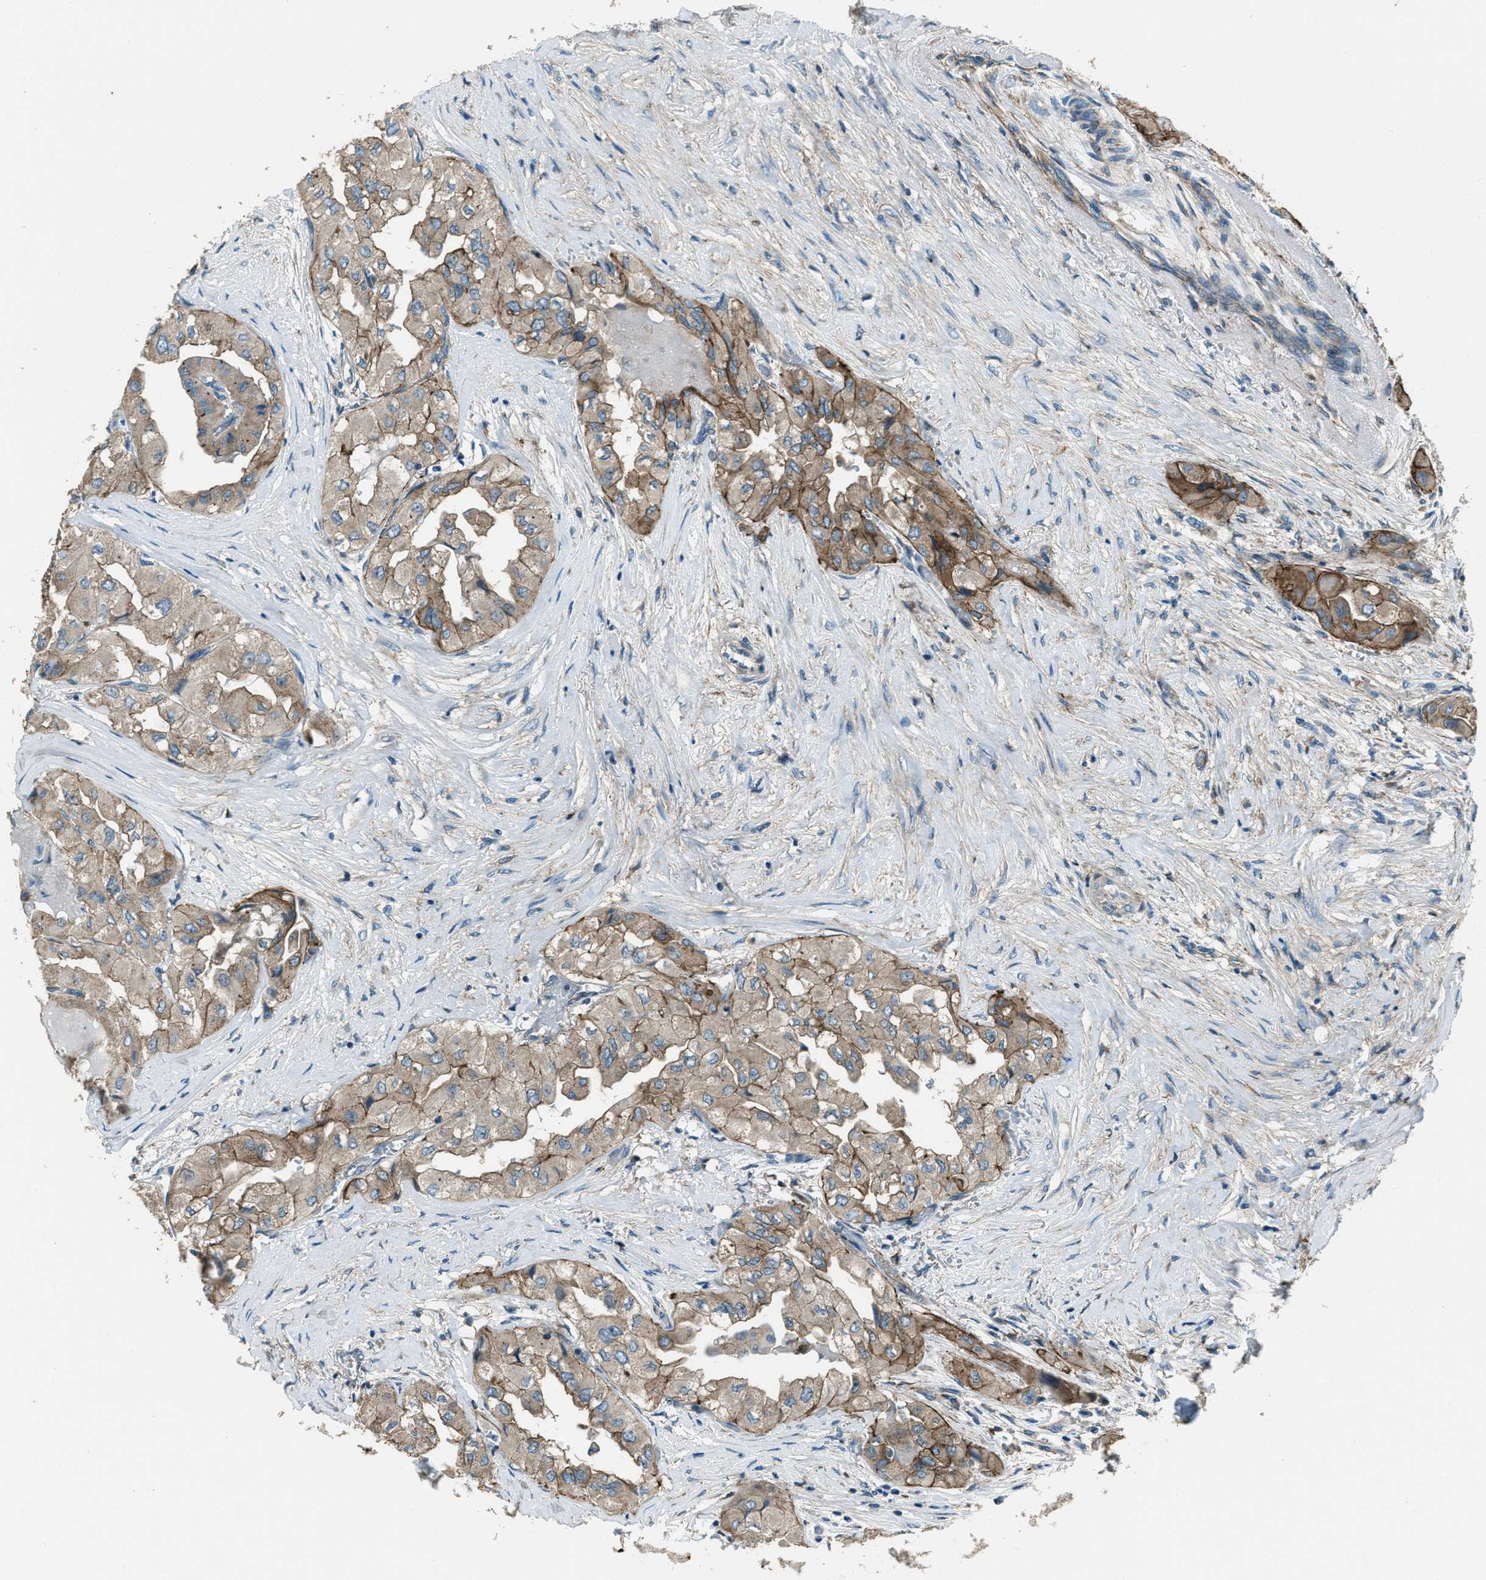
{"staining": {"intensity": "moderate", "quantity": ">75%", "location": "cytoplasmic/membranous"}, "tissue": "thyroid cancer", "cell_type": "Tumor cells", "image_type": "cancer", "snomed": [{"axis": "morphology", "description": "Papillary adenocarcinoma, NOS"}, {"axis": "topography", "description": "Thyroid gland"}], "caption": "Protein analysis of papillary adenocarcinoma (thyroid) tissue exhibits moderate cytoplasmic/membranous expression in approximately >75% of tumor cells.", "gene": "SVIL", "patient": {"sex": "female", "age": 59}}